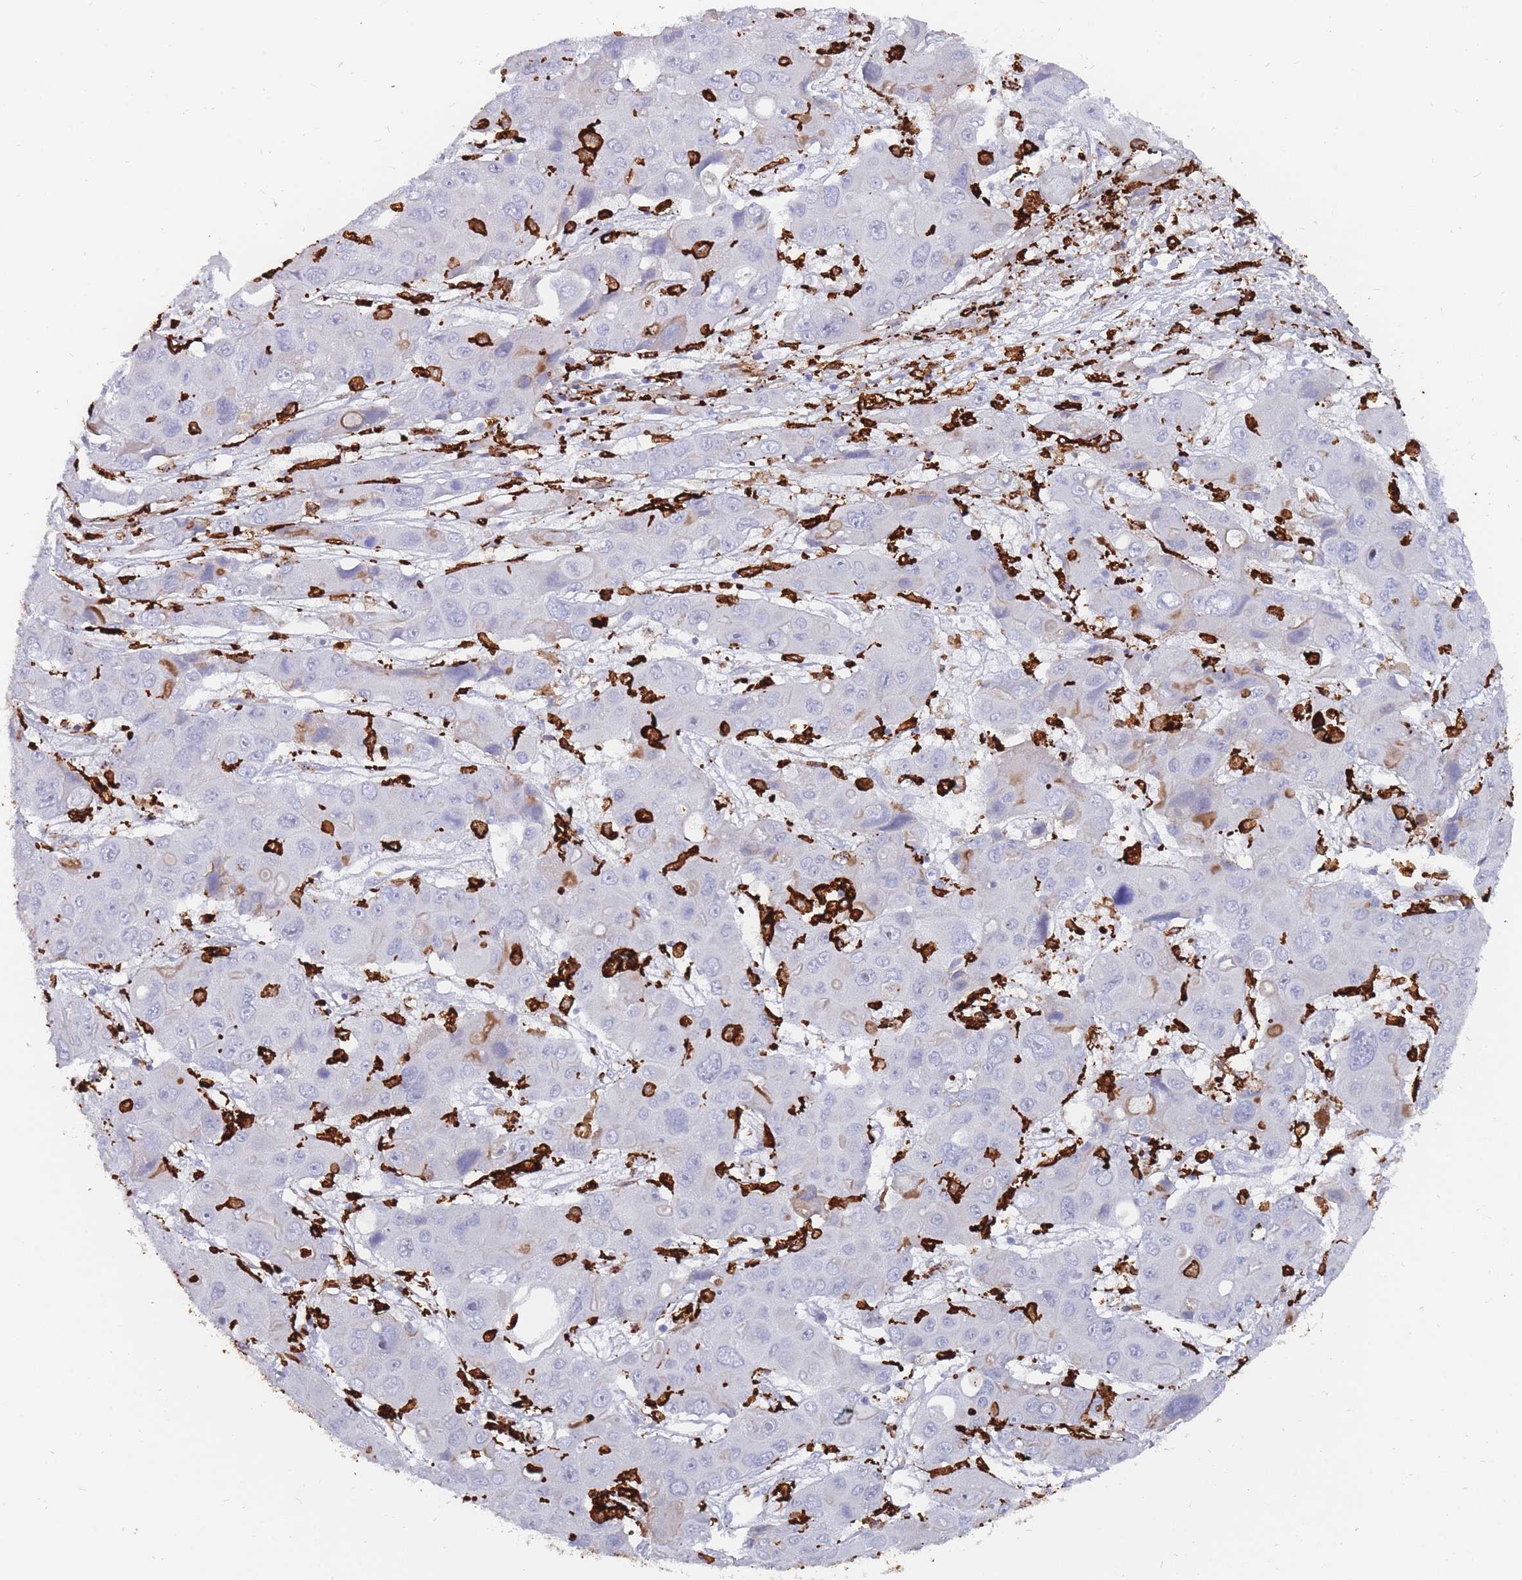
{"staining": {"intensity": "negative", "quantity": "none", "location": "none"}, "tissue": "liver cancer", "cell_type": "Tumor cells", "image_type": "cancer", "snomed": [{"axis": "morphology", "description": "Cholangiocarcinoma"}, {"axis": "topography", "description": "Liver"}], "caption": "Photomicrograph shows no protein staining in tumor cells of liver cholangiocarcinoma tissue. (Stains: DAB (3,3'-diaminobenzidine) IHC with hematoxylin counter stain, Microscopy: brightfield microscopy at high magnification).", "gene": "AIF1", "patient": {"sex": "male", "age": 67}}